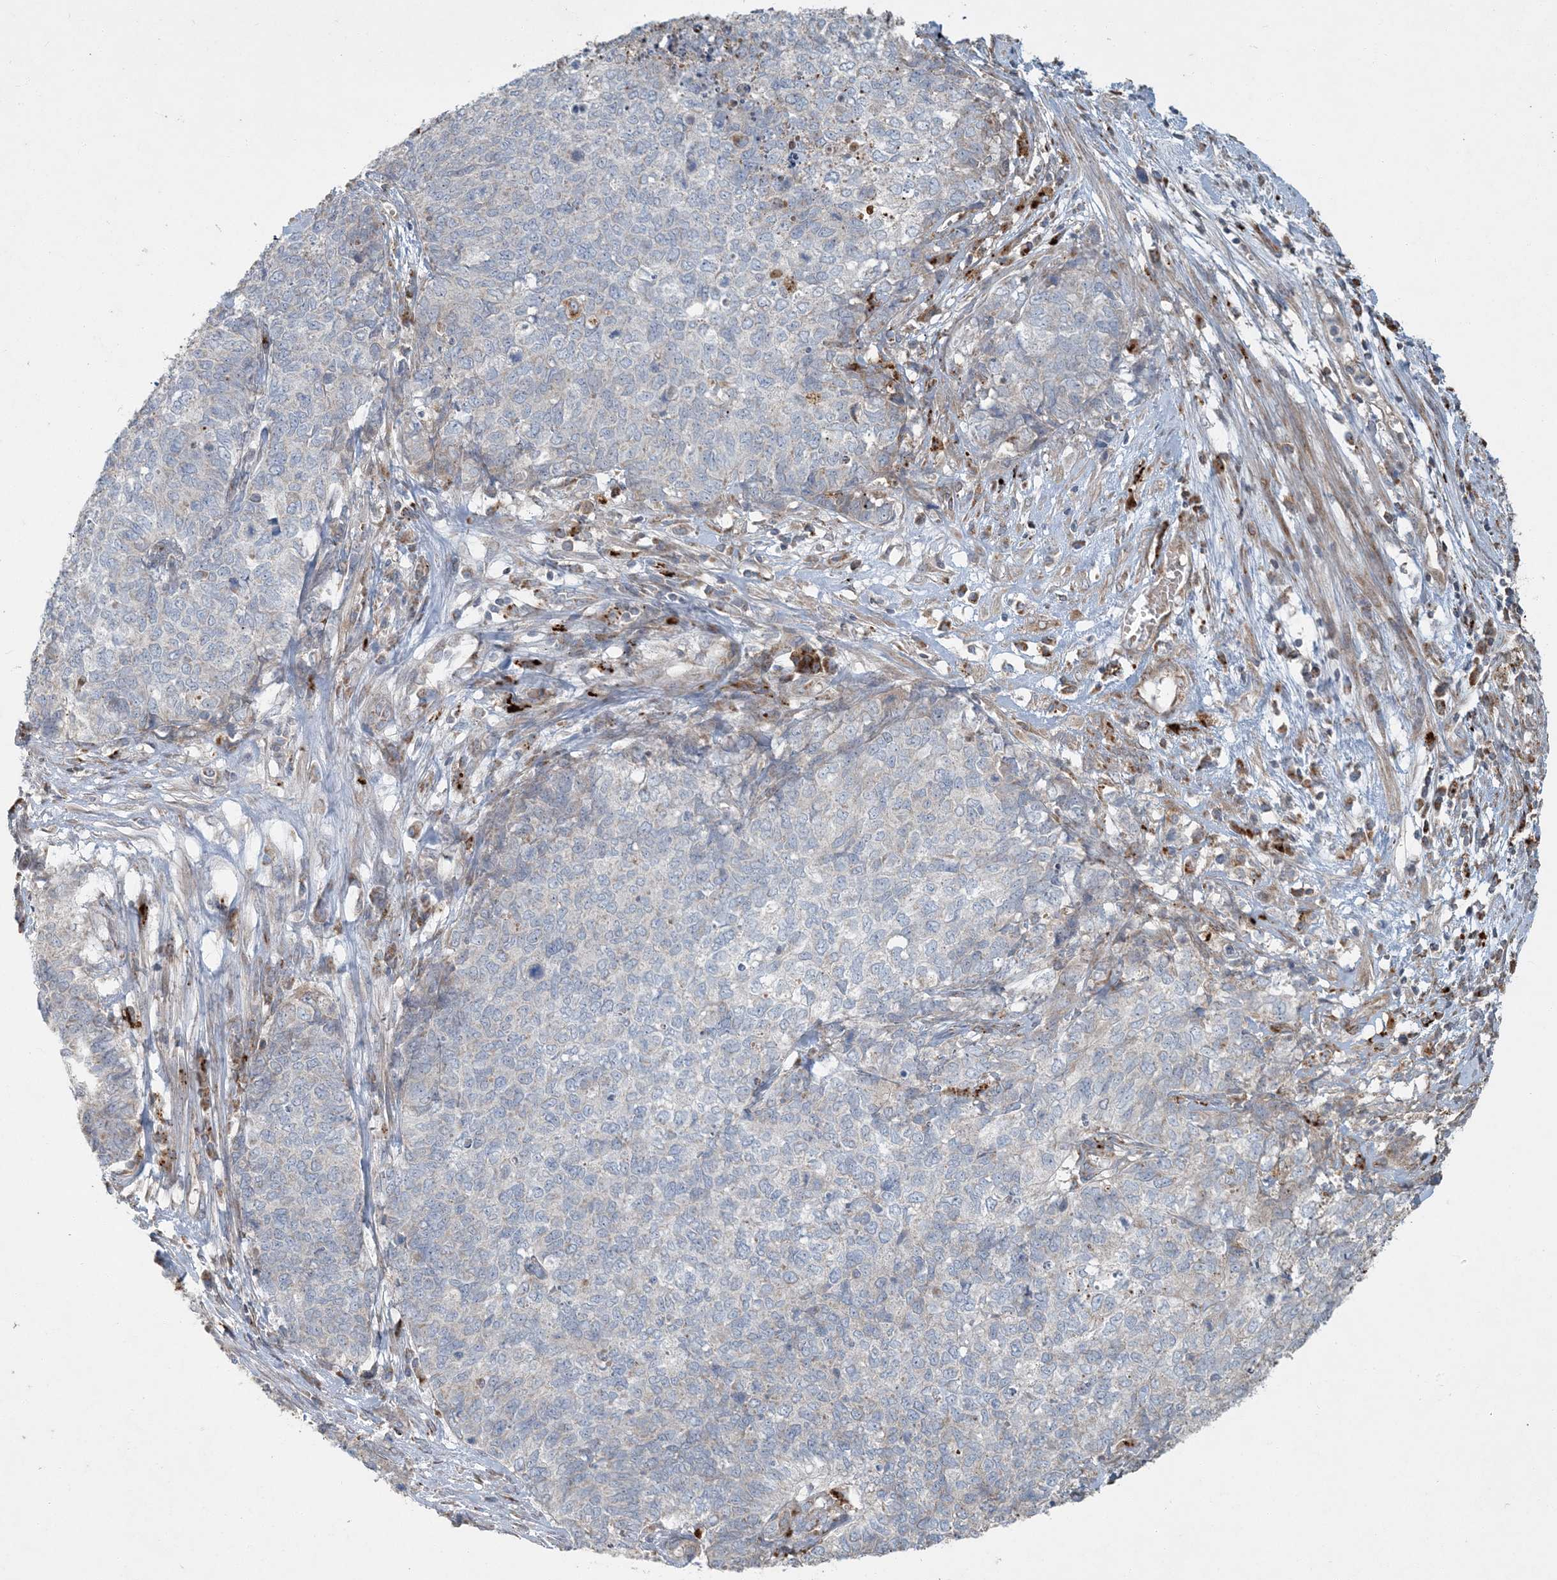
{"staining": {"intensity": "negative", "quantity": "none", "location": "none"}, "tissue": "cervical cancer", "cell_type": "Tumor cells", "image_type": "cancer", "snomed": [{"axis": "morphology", "description": "Squamous cell carcinoma, NOS"}, {"axis": "topography", "description": "Cervix"}], "caption": "Immunohistochemistry image of cervical cancer (squamous cell carcinoma) stained for a protein (brown), which shows no expression in tumor cells.", "gene": "LTN1", "patient": {"sex": "female", "age": 63}}